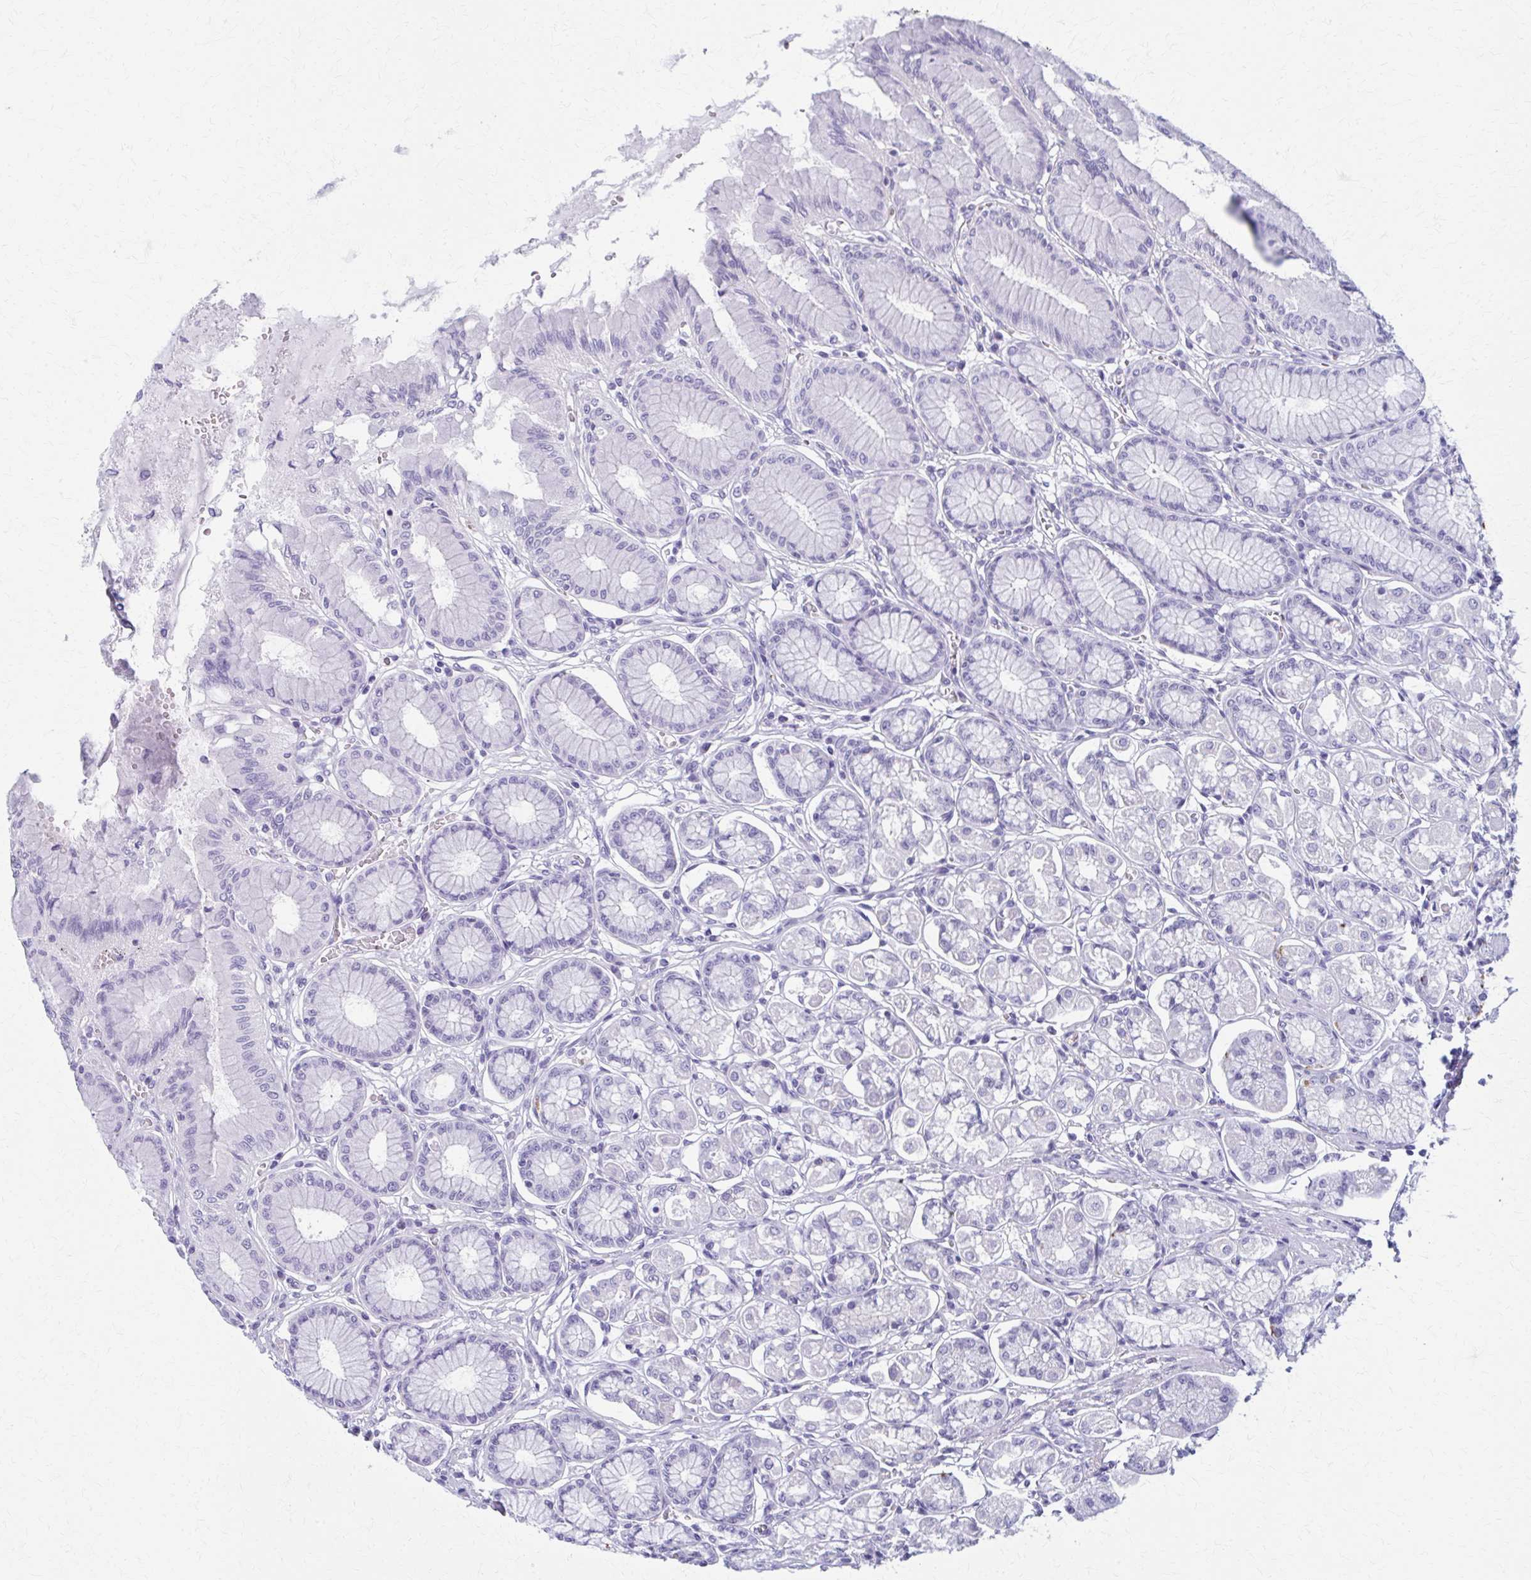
{"staining": {"intensity": "moderate", "quantity": "<25%", "location": "cytoplasmic/membranous"}, "tissue": "stomach", "cell_type": "Glandular cells", "image_type": "normal", "snomed": [{"axis": "morphology", "description": "Normal tissue, NOS"}, {"axis": "topography", "description": "Stomach"}, {"axis": "topography", "description": "Stomach, lower"}], "caption": "Unremarkable stomach was stained to show a protein in brown. There is low levels of moderate cytoplasmic/membranous positivity in approximately <25% of glandular cells.", "gene": "MPLKIP", "patient": {"sex": "male", "age": 76}}